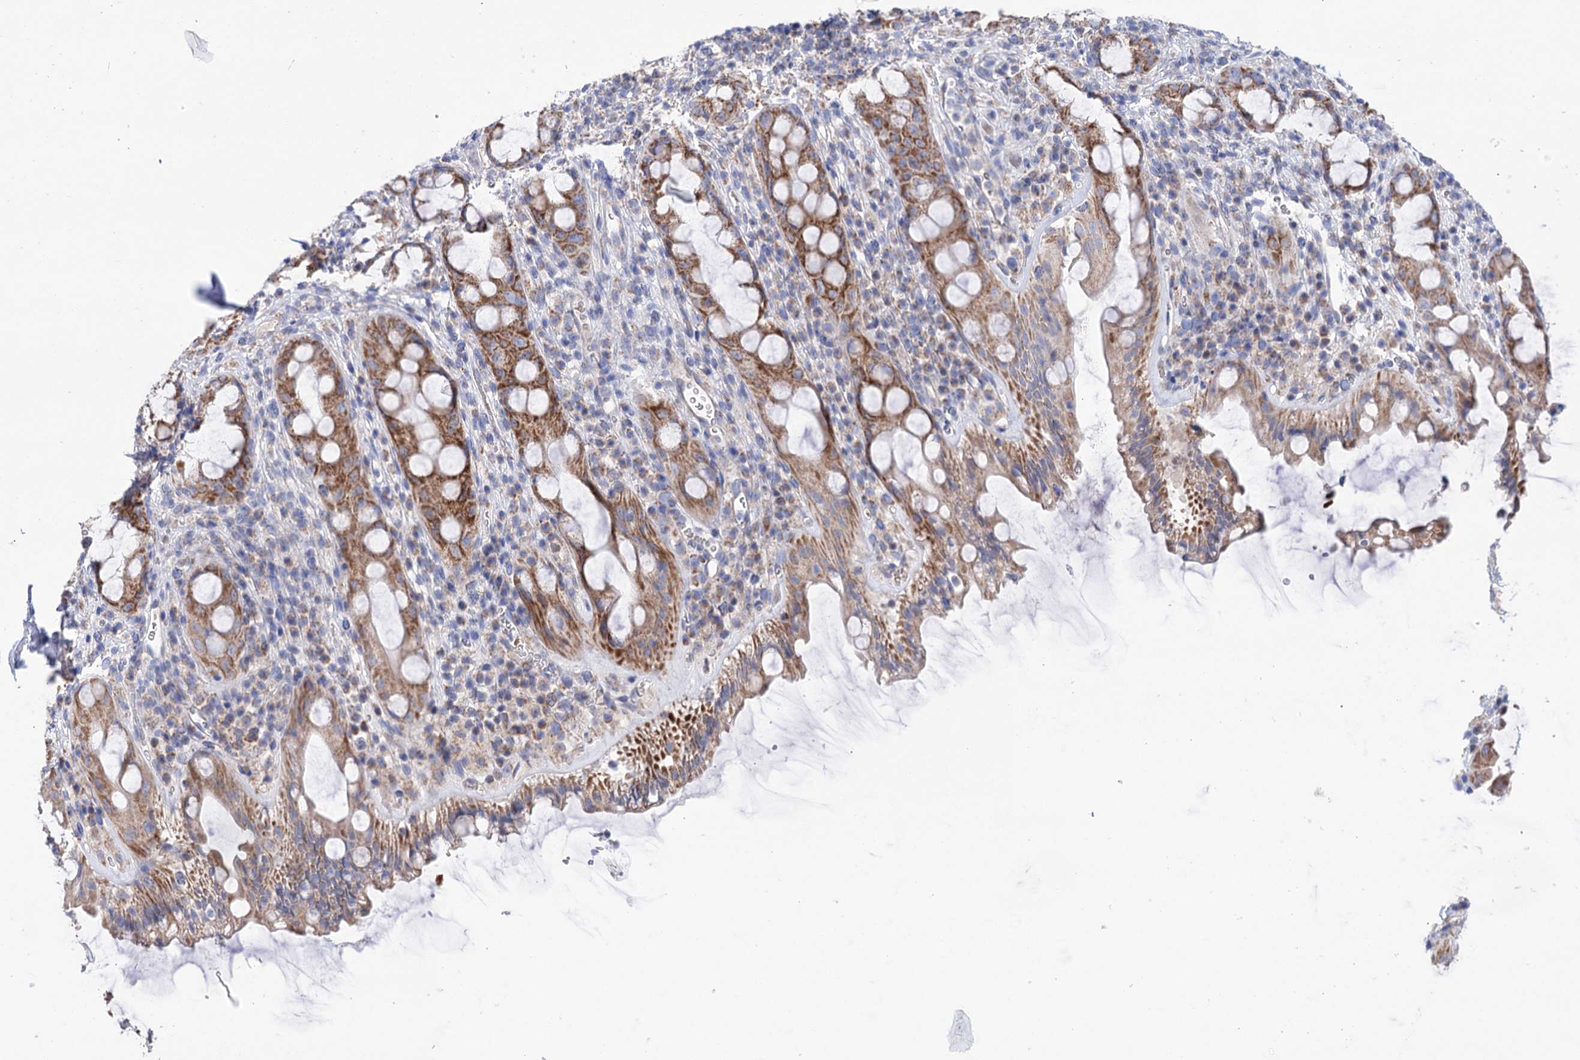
{"staining": {"intensity": "moderate", "quantity": ">75%", "location": "cytoplasmic/membranous"}, "tissue": "rectum", "cell_type": "Glandular cells", "image_type": "normal", "snomed": [{"axis": "morphology", "description": "Normal tissue, NOS"}, {"axis": "topography", "description": "Rectum"}], "caption": "Immunohistochemistry (IHC) of benign rectum shows medium levels of moderate cytoplasmic/membranous positivity in about >75% of glandular cells.", "gene": "YARS2", "patient": {"sex": "female", "age": 57}}